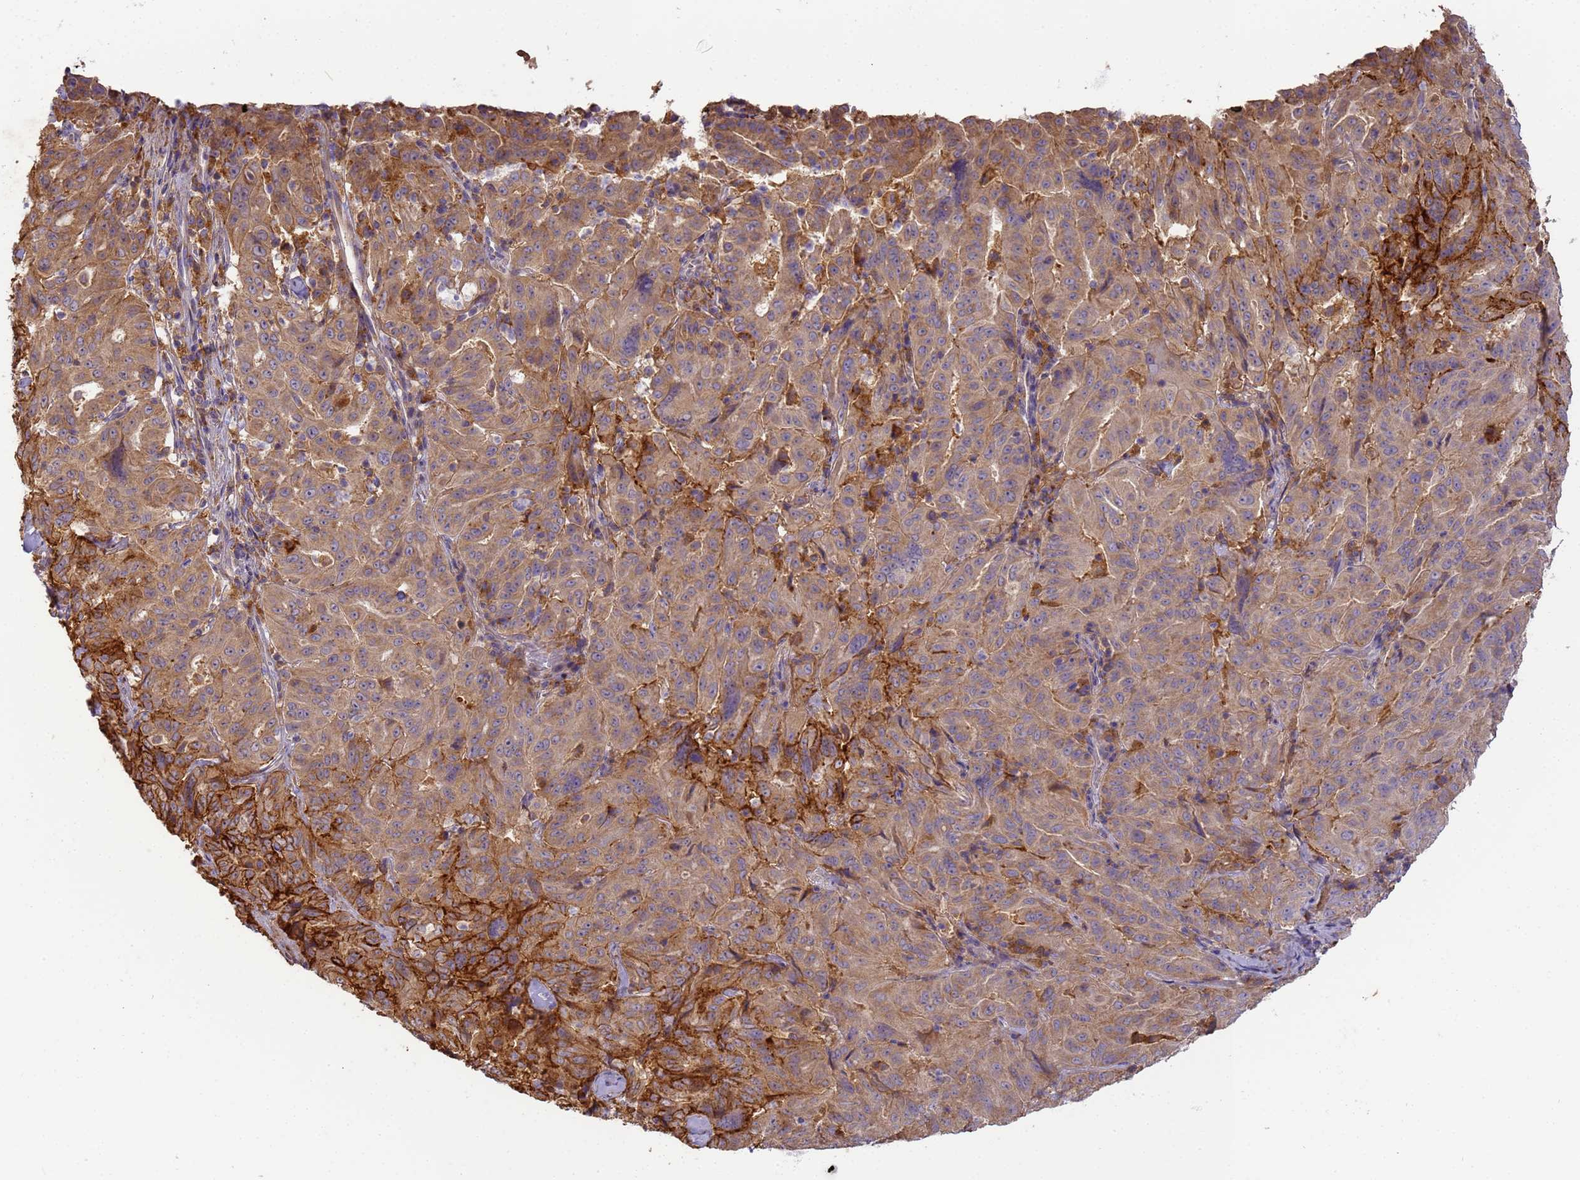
{"staining": {"intensity": "moderate", "quantity": ">75%", "location": "cytoplasmic/membranous"}, "tissue": "pancreatic cancer", "cell_type": "Tumor cells", "image_type": "cancer", "snomed": [{"axis": "morphology", "description": "Adenocarcinoma, NOS"}, {"axis": "topography", "description": "Pancreas"}], "caption": "Pancreatic cancer tissue displays moderate cytoplasmic/membranous expression in approximately >75% of tumor cells", "gene": "M6PR", "patient": {"sex": "male", "age": 63}}